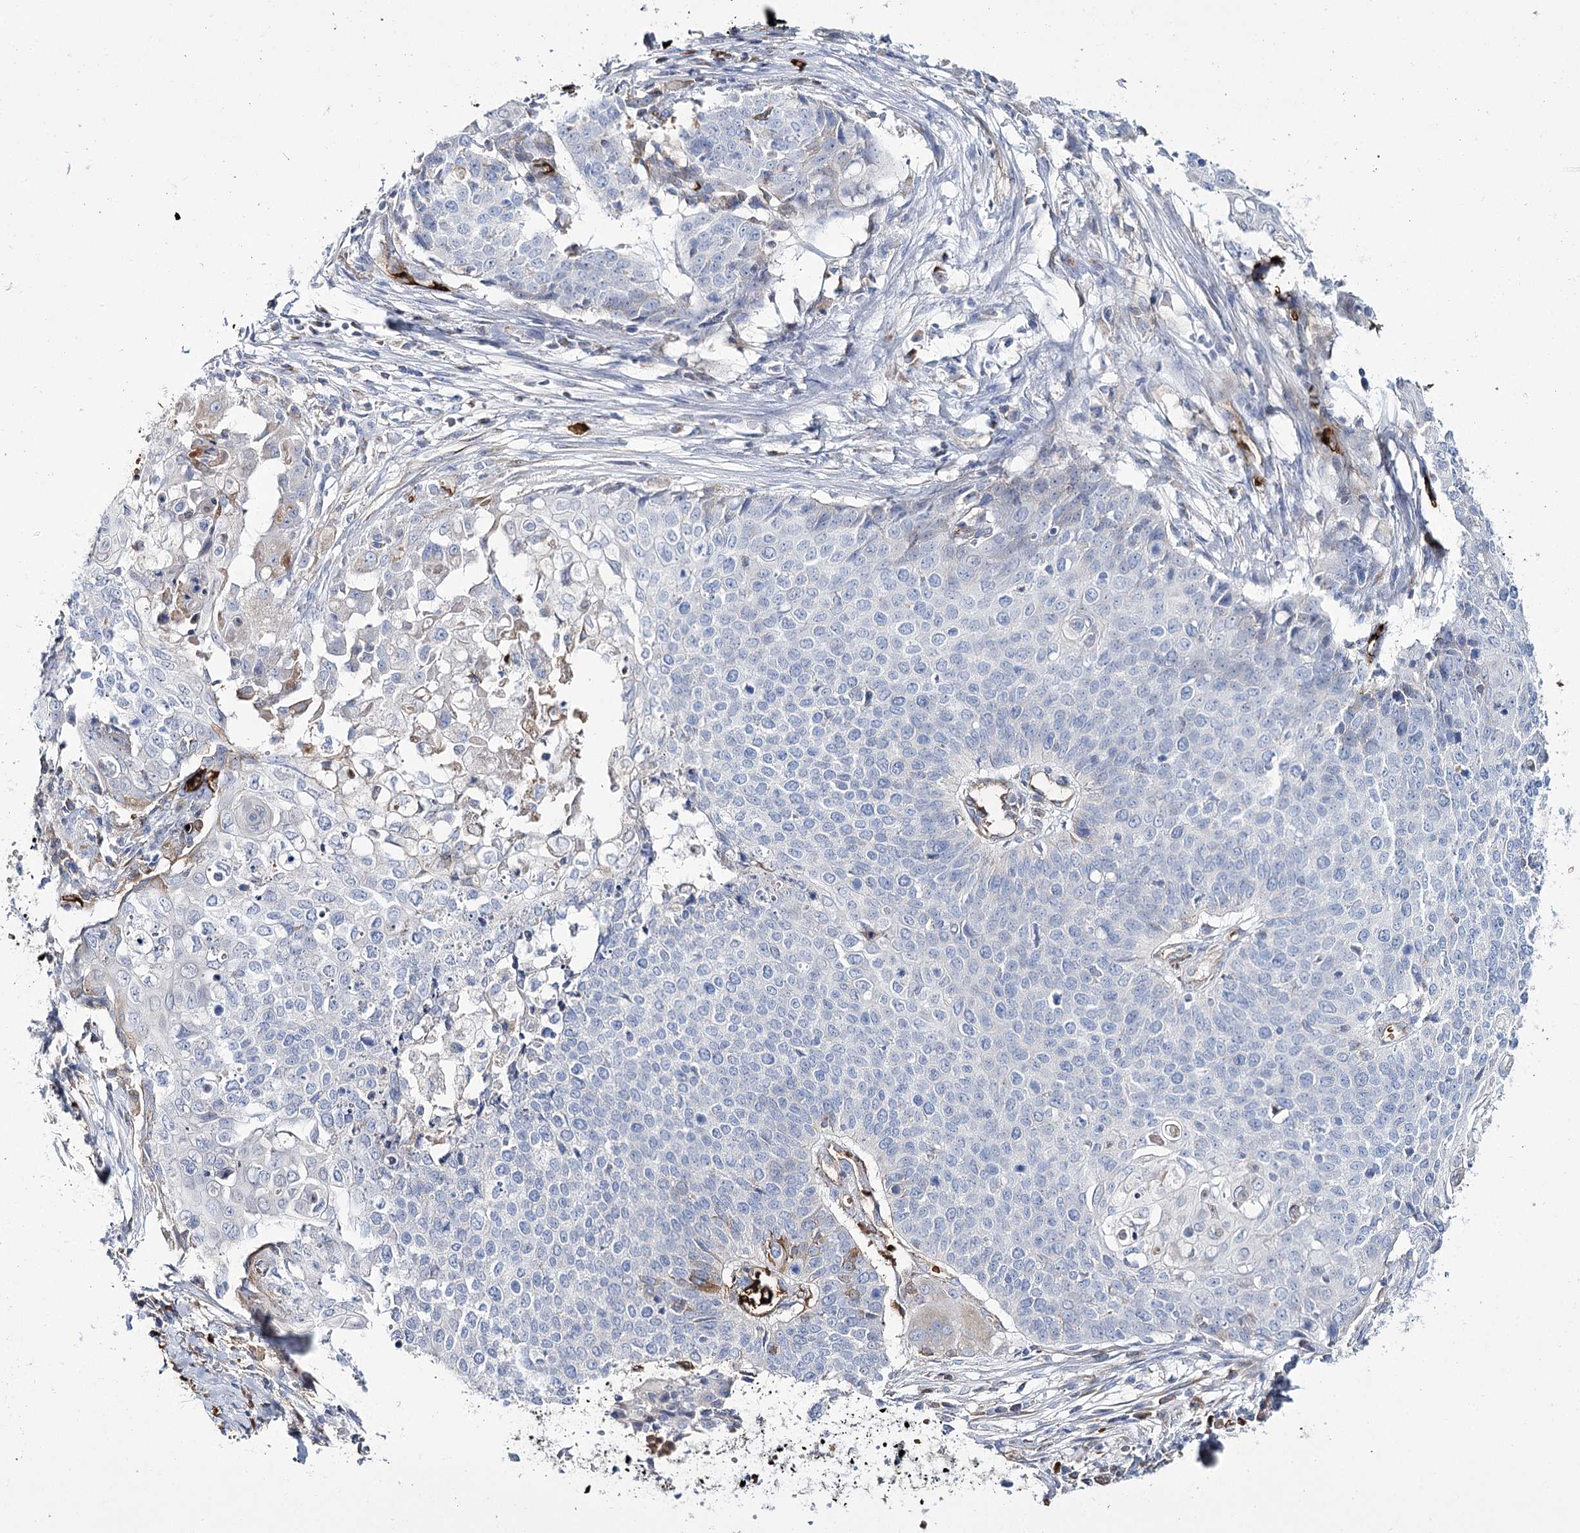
{"staining": {"intensity": "negative", "quantity": "none", "location": "none"}, "tissue": "cervical cancer", "cell_type": "Tumor cells", "image_type": "cancer", "snomed": [{"axis": "morphology", "description": "Squamous cell carcinoma, NOS"}, {"axis": "topography", "description": "Cervix"}], "caption": "An immunohistochemistry micrograph of cervical cancer (squamous cell carcinoma) is shown. There is no staining in tumor cells of cervical cancer (squamous cell carcinoma). The staining is performed using DAB (3,3'-diaminobenzidine) brown chromogen with nuclei counter-stained in using hematoxylin.", "gene": "GBF1", "patient": {"sex": "female", "age": 39}}